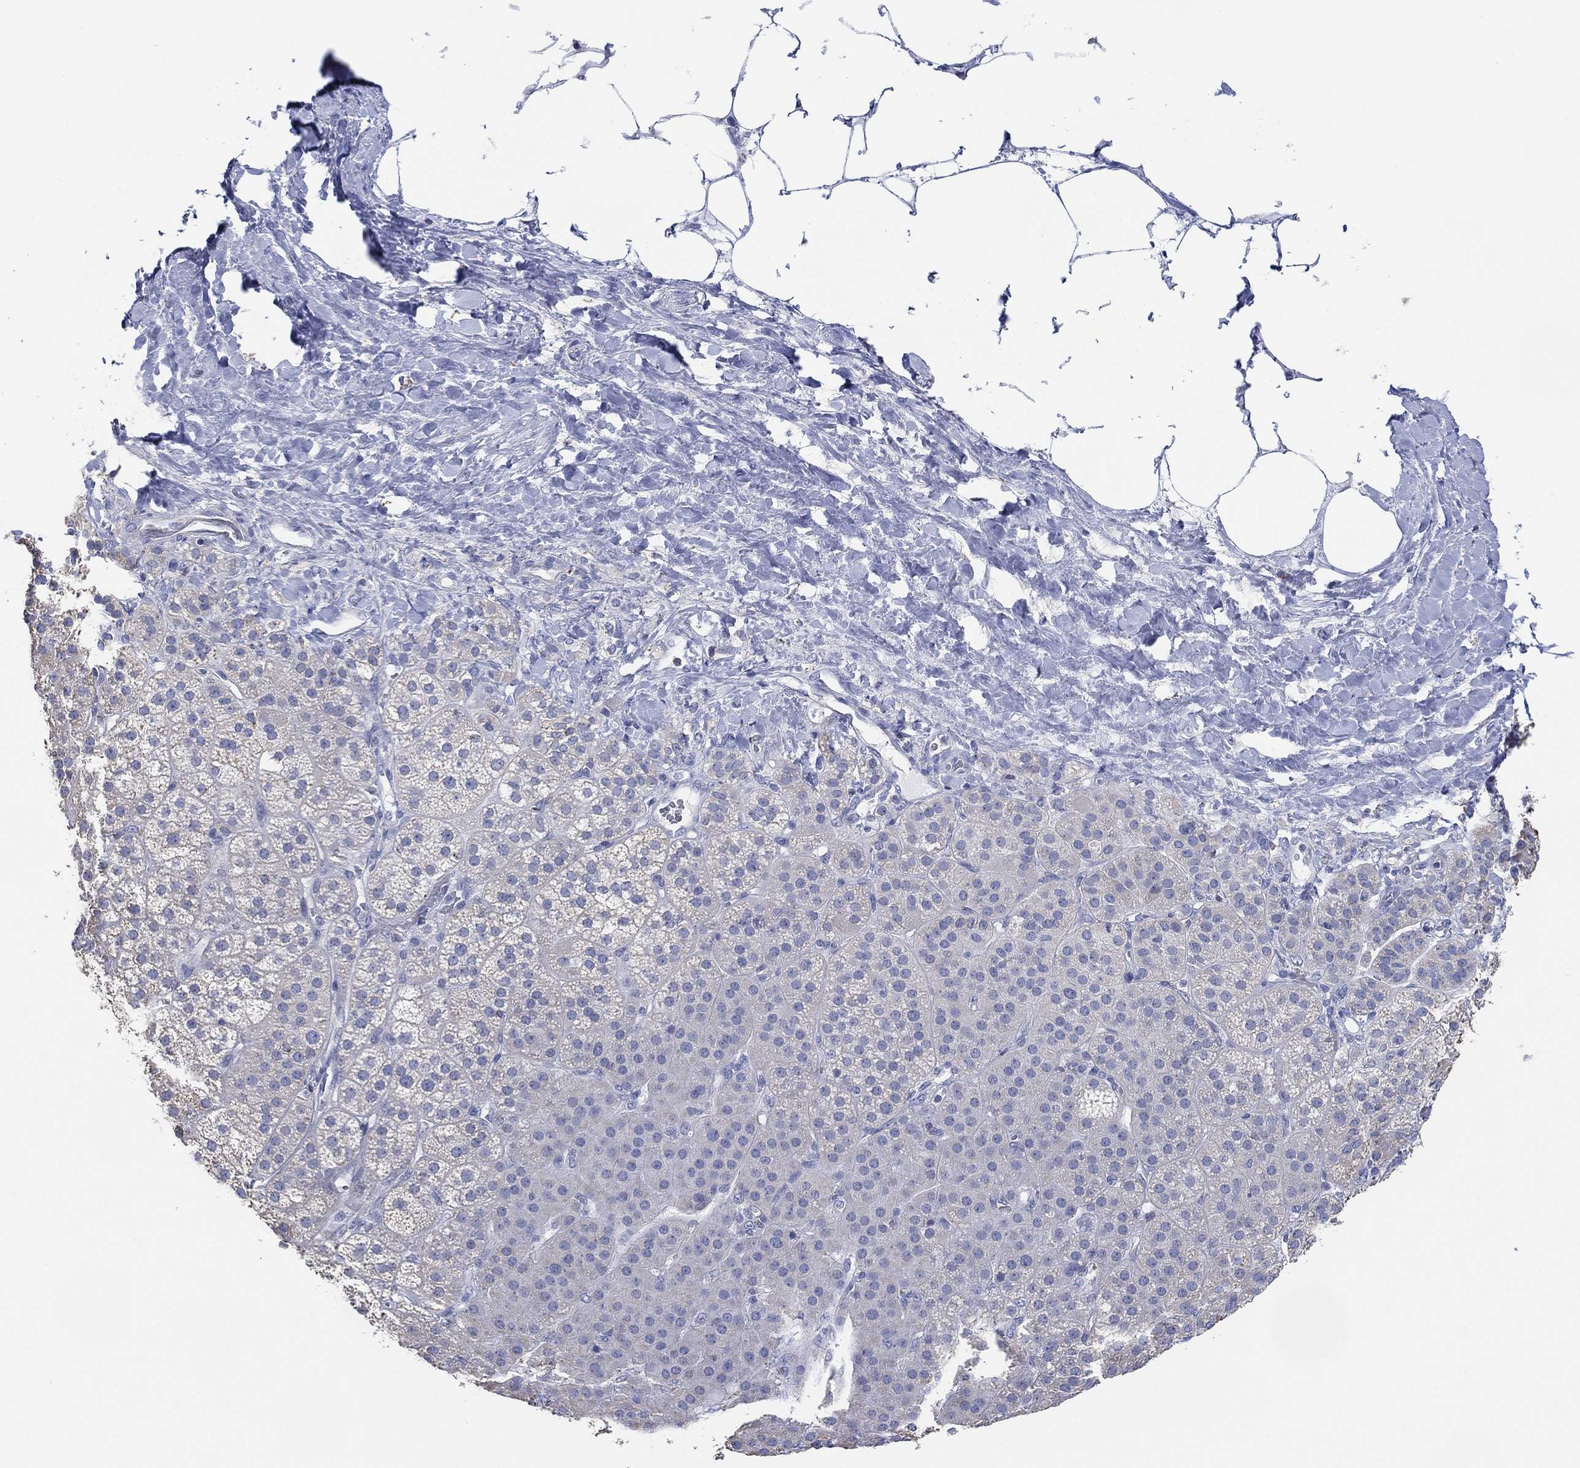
{"staining": {"intensity": "negative", "quantity": "none", "location": "none"}, "tissue": "adrenal gland", "cell_type": "Glandular cells", "image_type": "normal", "snomed": [{"axis": "morphology", "description": "Normal tissue, NOS"}, {"axis": "topography", "description": "Adrenal gland"}], "caption": "Human adrenal gland stained for a protein using immunohistochemistry displays no staining in glandular cells.", "gene": "CFTR", "patient": {"sex": "male", "age": 57}}